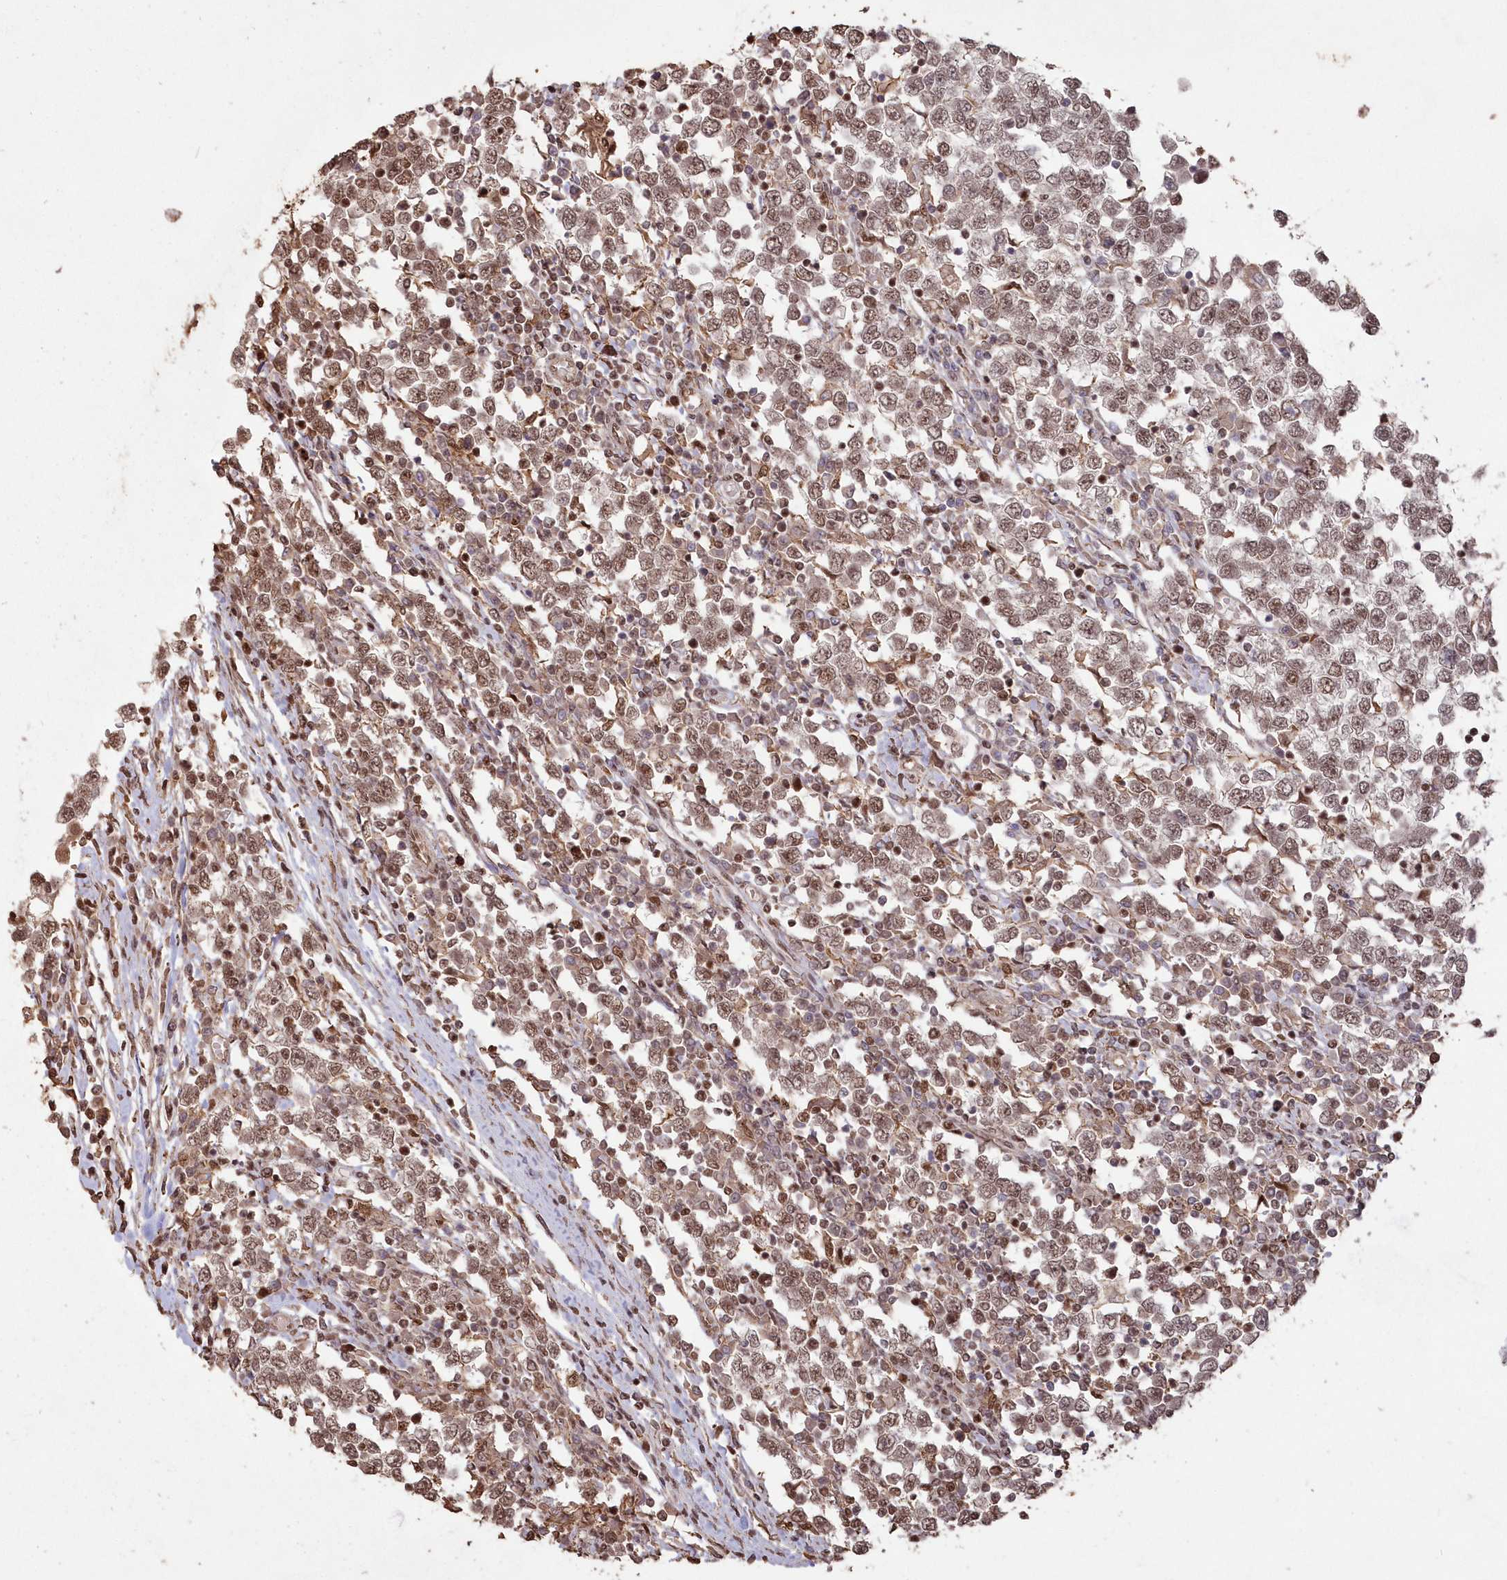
{"staining": {"intensity": "moderate", "quantity": ">75%", "location": "nuclear"}, "tissue": "testis cancer", "cell_type": "Tumor cells", "image_type": "cancer", "snomed": [{"axis": "morphology", "description": "Seminoma, NOS"}, {"axis": "topography", "description": "Testis"}], "caption": "A high-resolution histopathology image shows immunohistochemistry (IHC) staining of testis seminoma, which exhibits moderate nuclear expression in about >75% of tumor cells. (IHC, brightfield microscopy, high magnification).", "gene": "PDS5A", "patient": {"sex": "male", "age": 65}}